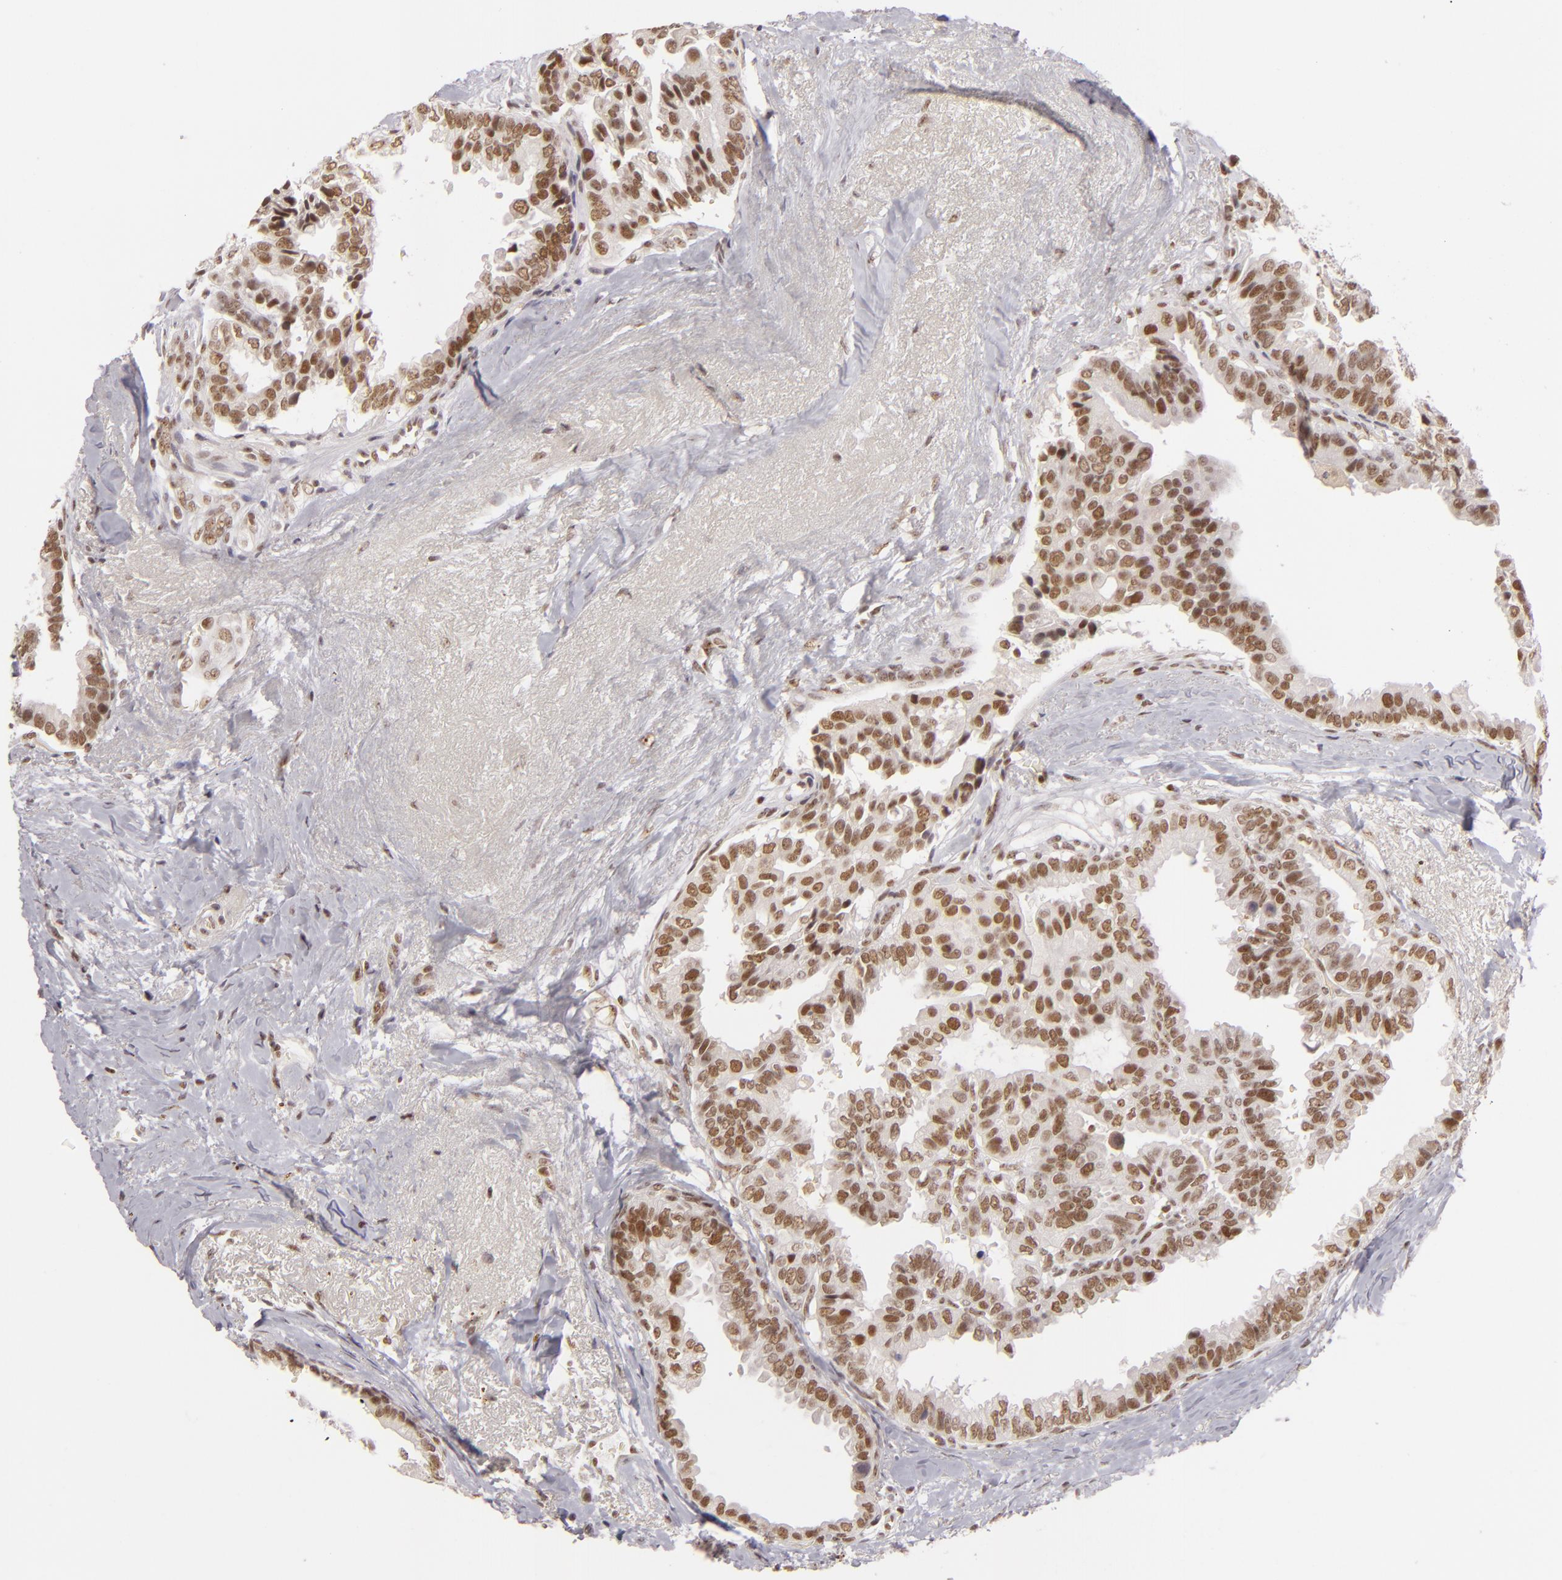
{"staining": {"intensity": "moderate", "quantity": ">75%", "location": "nuclear"}, "tissue": "breast cancer", "cell_type": "Tumor cells", "image_type": "cancer", "snomed": [{"axis": "morphology", "description": "Duct carcinoma"}, {"axis": "topography", "description": "Breast"}], "caption": "Invasive ductal carcinoma (breast) was stained to show a protein in brown. There is medium levels of moderate nuclear expression in approximately >75% of tumor cells.", "gene": "DAXX", "patient": {"sex": "female", "age": 69}}